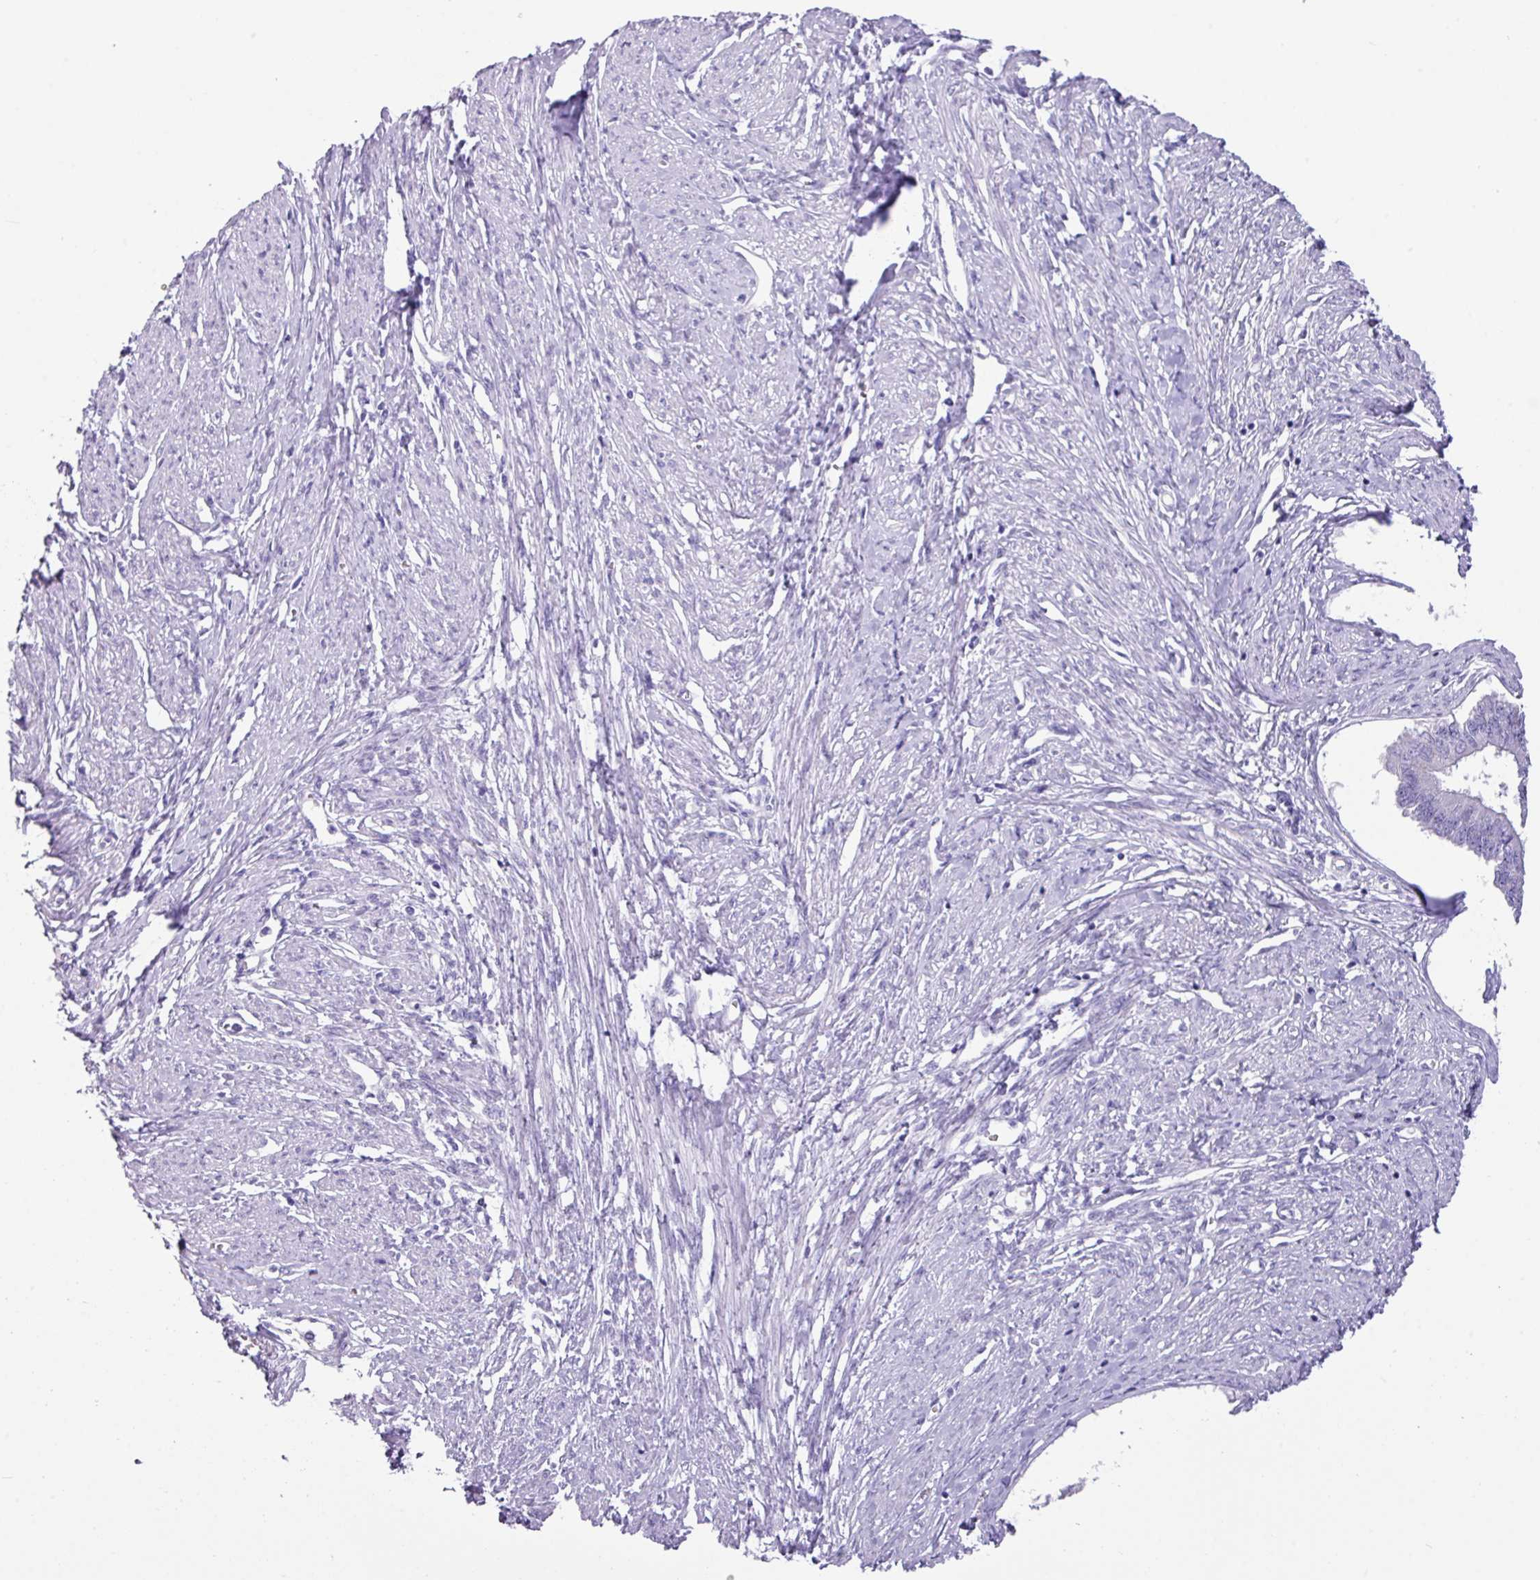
{"staining": {"intensity": "negative", "quantity": "none", "location": "none"}, "tissue": "endometrial cancer", "cell_type": "Tumor cells", "image_type": "cancer", "snomed": [{"axis": "morphology", "description": "Adenocarcinoma, NOS"}, {"axis": "topography", "description": "Endometrium"}], "caption": "Adenocarcinoma (endometrial) stained for a protein using immunohistochemistry demonstrates no positivity tumor cells.", "gene": "NCCRP1", "patient": {"sex": "female", "age": 76}}